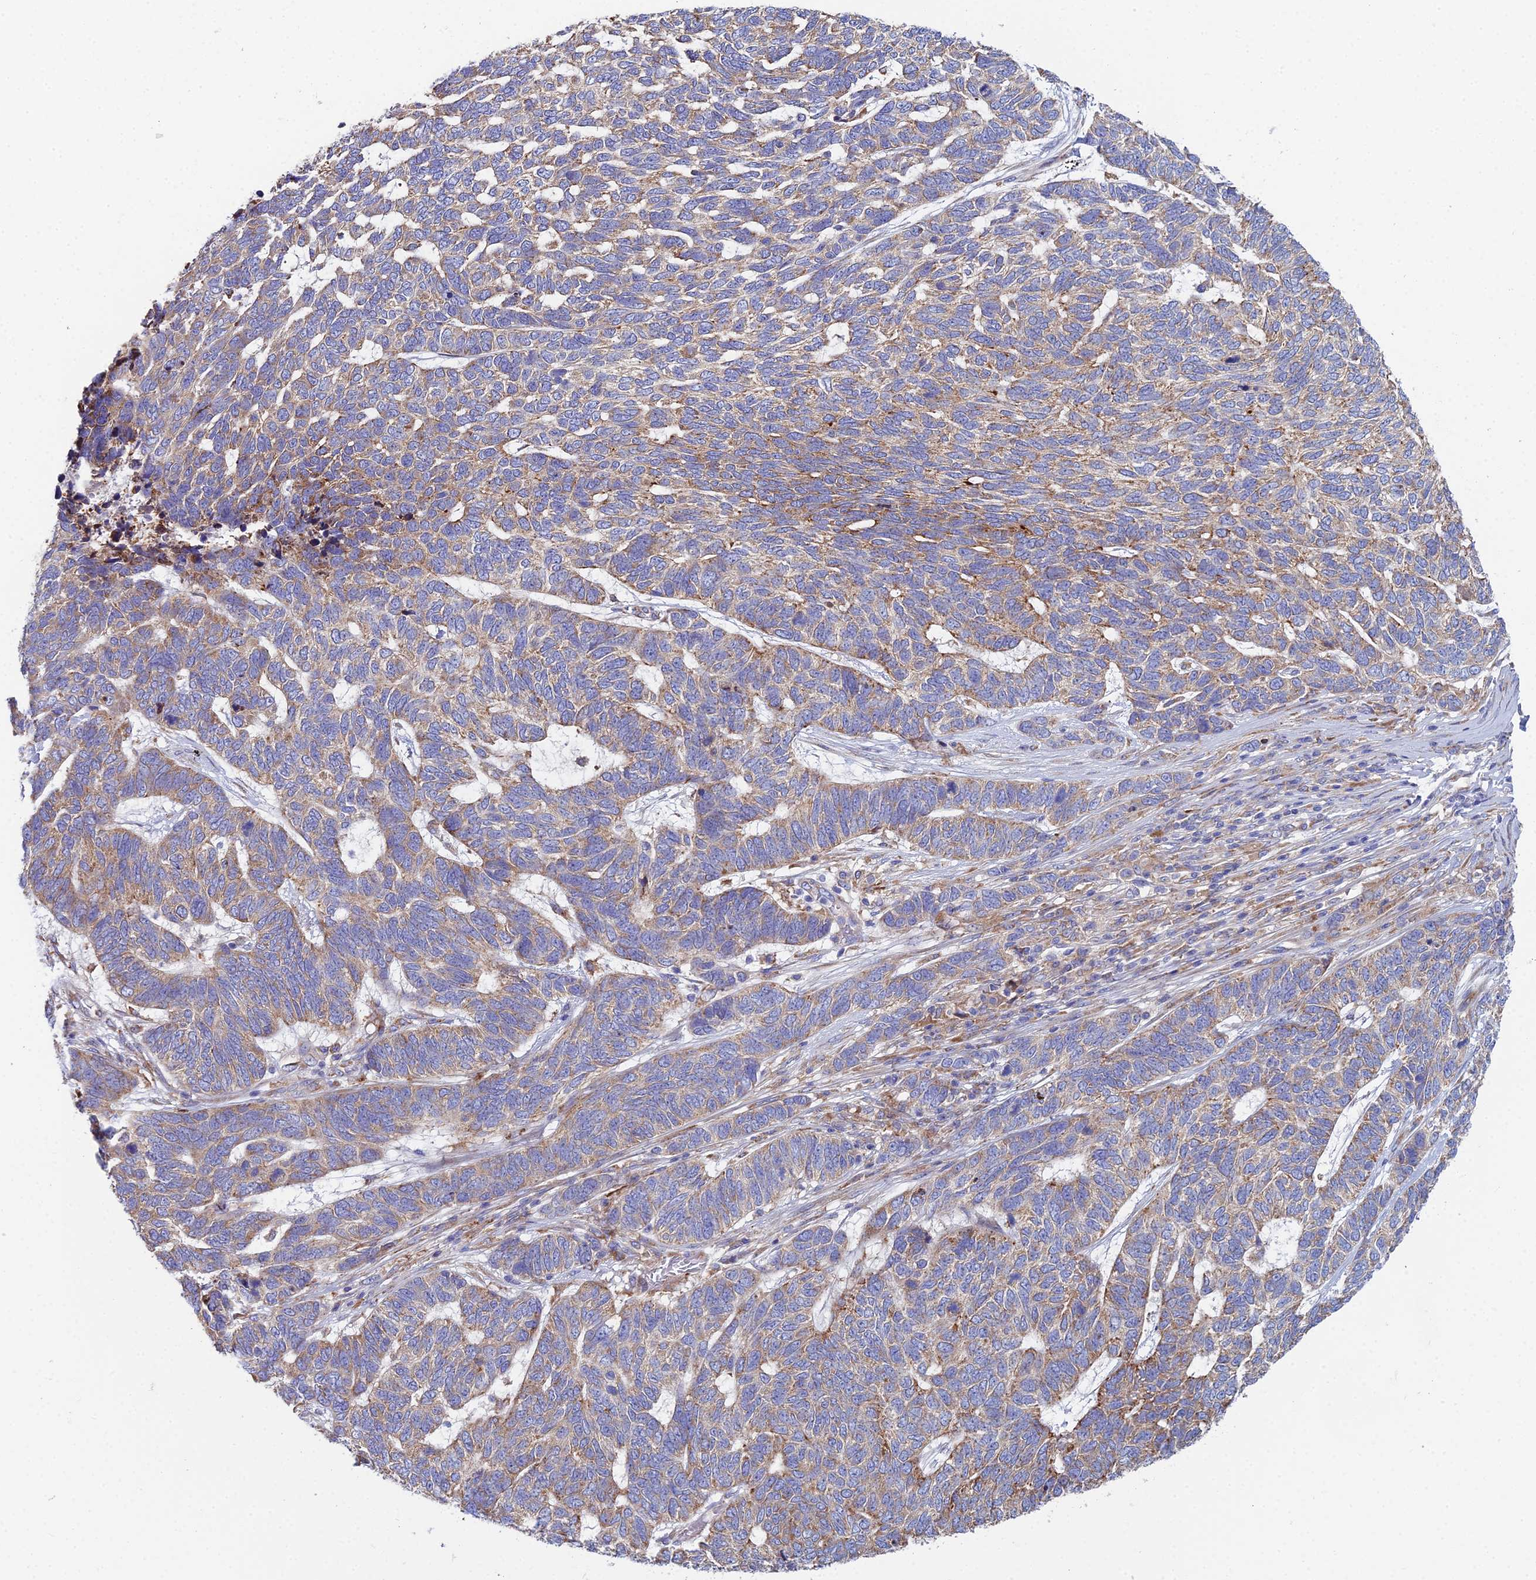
{"staining": {"intensity": "moderate", "quantity": "25%-75%", "location": "cytoplasmic/membranous"}, "tissue": "skin cancer", "cell_type": "Tumor cells", "image_type": "cancer", "snomed": [{"axis": "morphology", "description": "Basal cell carcinoma"}, {"axis": "topography", "description": "Skin"}], "caption": "Human basal cell carcinoma (skin) stained with a brown dye displays moderate cytoplasmic/membranous positive expression in approximately 25%-75% of tumor cells.", "gene": "CLCN3", "patient": {"sex": "female", "age": 65}}